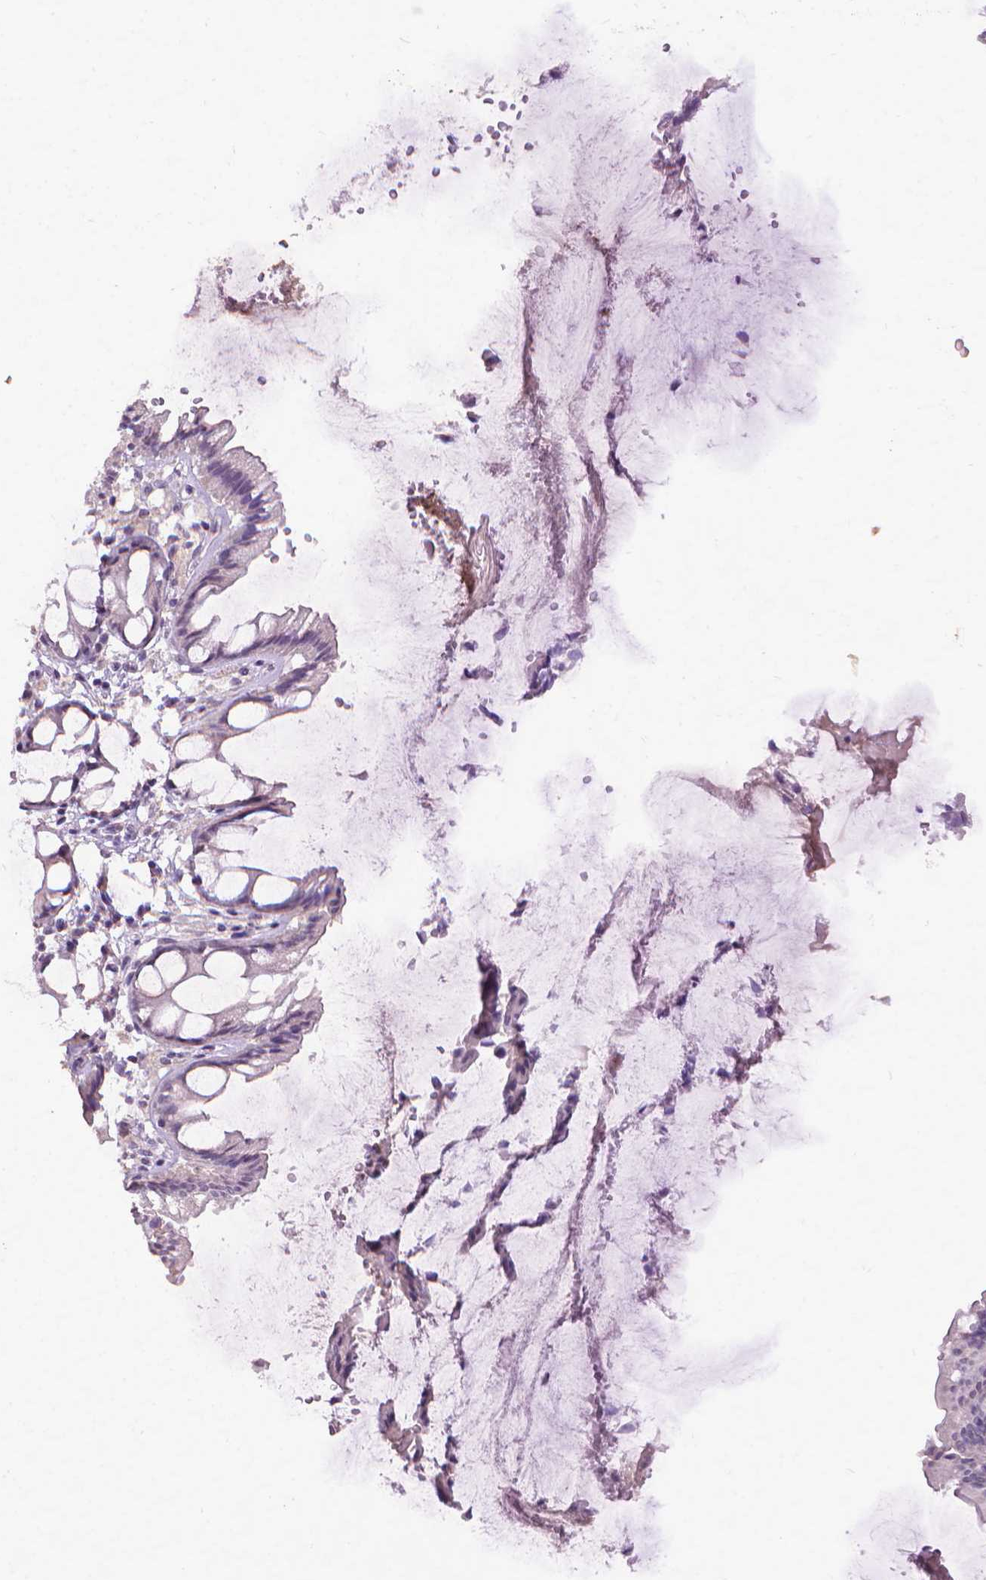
{"staining": {"intensity": "negative", "quantity": "none", "location": "none"}, "tissue": "rectum", "cell_type": "Glandular cells", "image_type": "normal", "snomed": [{"axis": "morphology", "description": "Normal tissue, NOS"}, {"axis": "topography", "description": "Rectum"}], "caption": "High magnification brightfield microscopy of normal rectum stained with DAB (brown) and counterstained with hematoxylin (blue): glandular cells show no significant expression.", "gene": "KMO", "patient": {"sex": "female", "age": 62}}